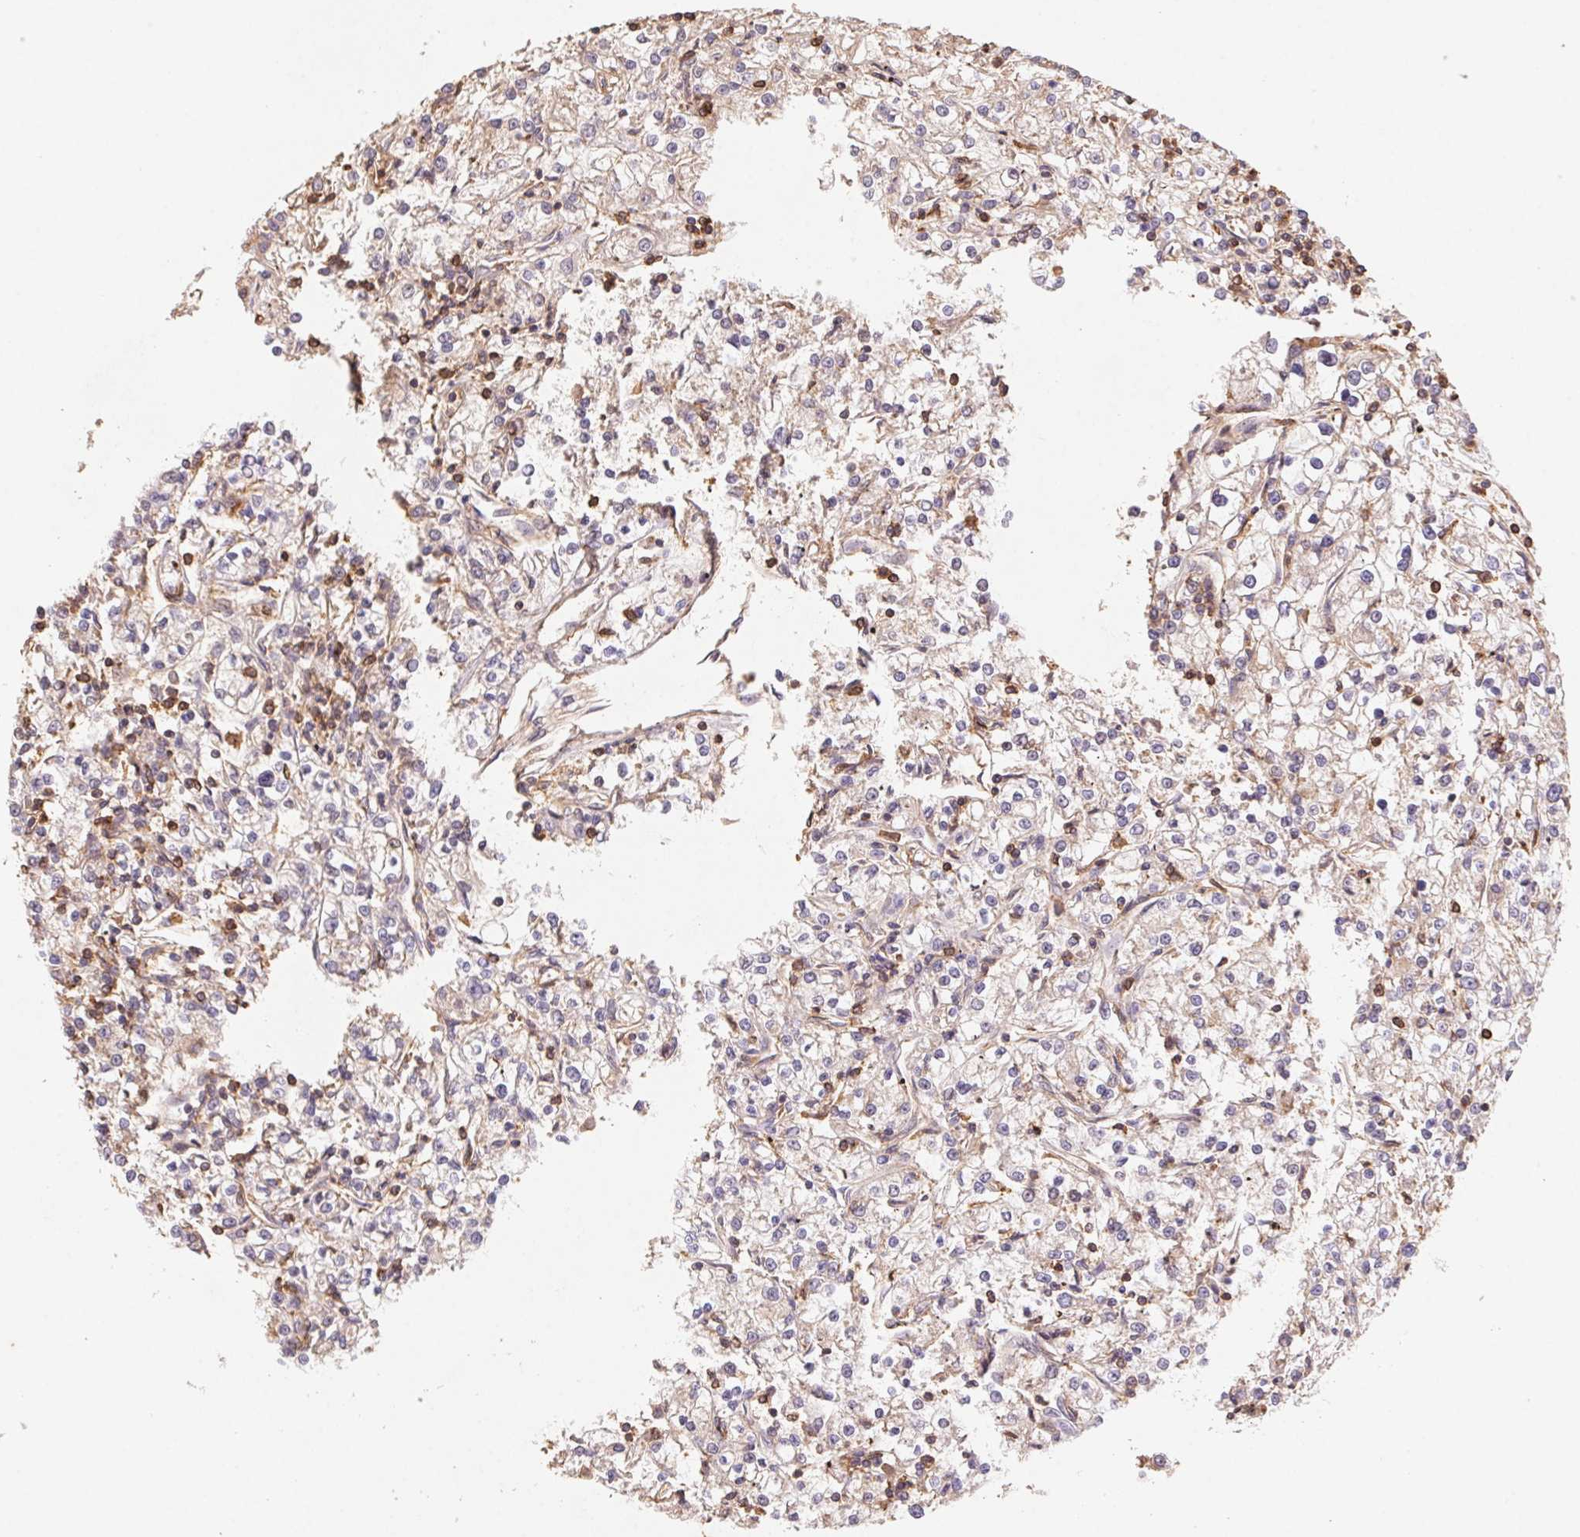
{"staining": {"intensity": "weak", "quantity": "25%-75%", "location": "cytoplasmic/membranous"}, "tissue": "renal cancer", "cell_type": "Tumor cells", "image_type": "cancer", "snomed": [{"axis": "morphology", "description": "Adenocarcinoma, NOS"}, {"axis": "topography", "description": "Kidney"}], "caption": "A histopathology image of human adenocarcinoma (renal) stained for a protein demonstrates weak cytoplasmic/membranous brown staining in tumor cells.", "gene": "ATG10", "patient": {"sex": "female", "age": 59}}